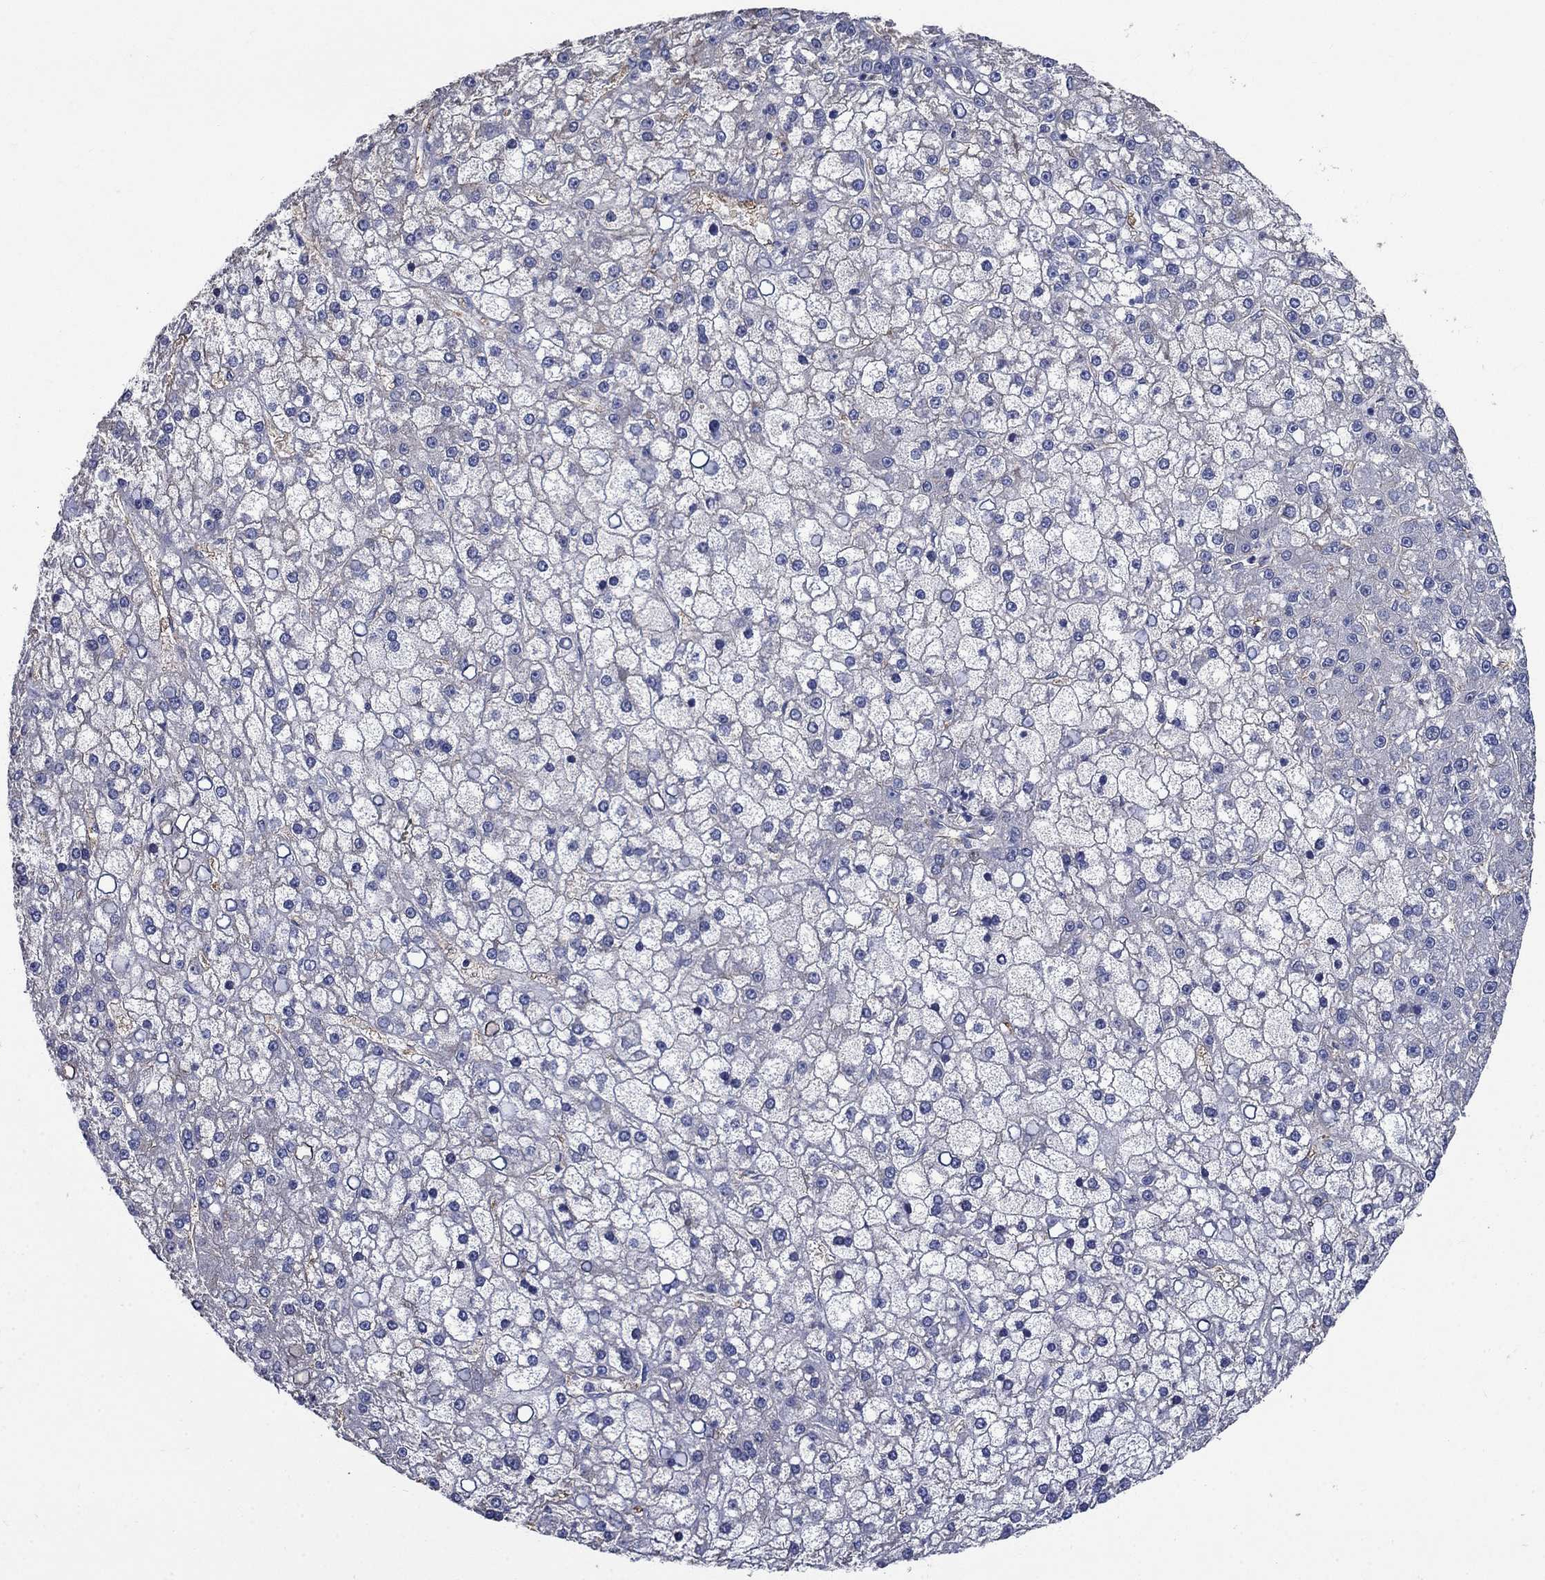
{"staining": {"intensity": "negative", "quantity": "none", "location": "none"}, "tissue": "liver cancer", "cell_type": "Tumor cells", "image_type": "cancer", "snomed": [{"axis": "morphology", "description": "Carcinoma, Hepatocellular, NOS"}, {"axis": "topography", "description": "Liver"}], "caption": "Immunohistochemistry (IHC) micrograph of liver cancer stained for a protein (brown), which shows no expression in tumor cells.", "gene": "FLNC", "patient": {"sex": "male", "age": 67}}